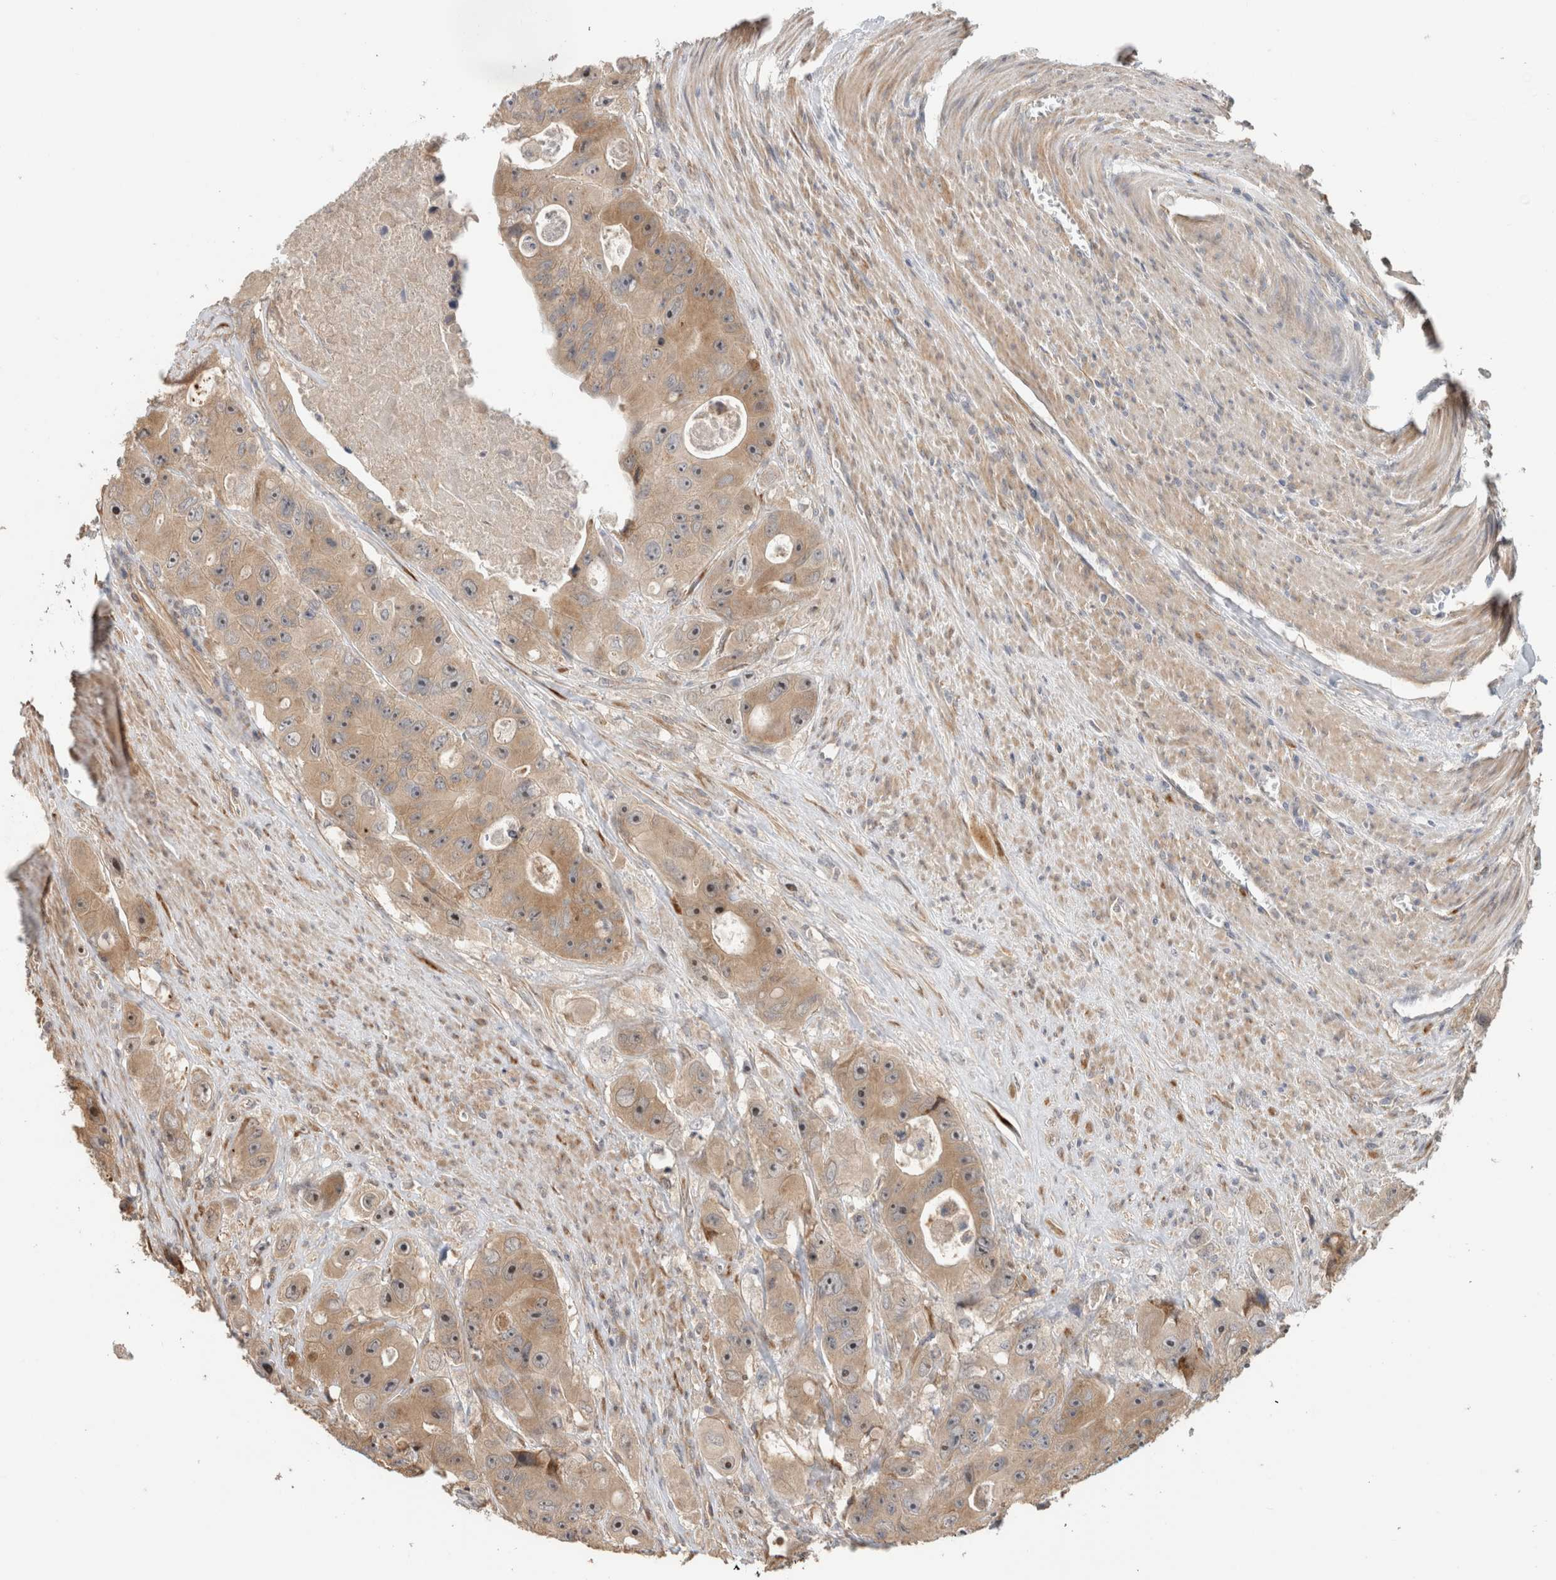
{"staining": {"intensity": "weak", "quantity": ">75%", "location": "cytoplasmic/membranous"}, "tissue": "colorectal cancer", "cell_type": "Tumor cells", "image_type": "cancer", "snomed": [{"axis": "morphology", "description": "Adenocarcinoma, NOS"}, {"axis": "topography", "description": "Colon"}], "caption": "This image shows immunohistochemistry staining of human colorectal cancer (adenocarcinoma), with low weak cytoplasmic/membranous expression in about >75% of tumor cells.", "gene": "PCDHB15", "patient": {"sex": "female", "age": 46}}